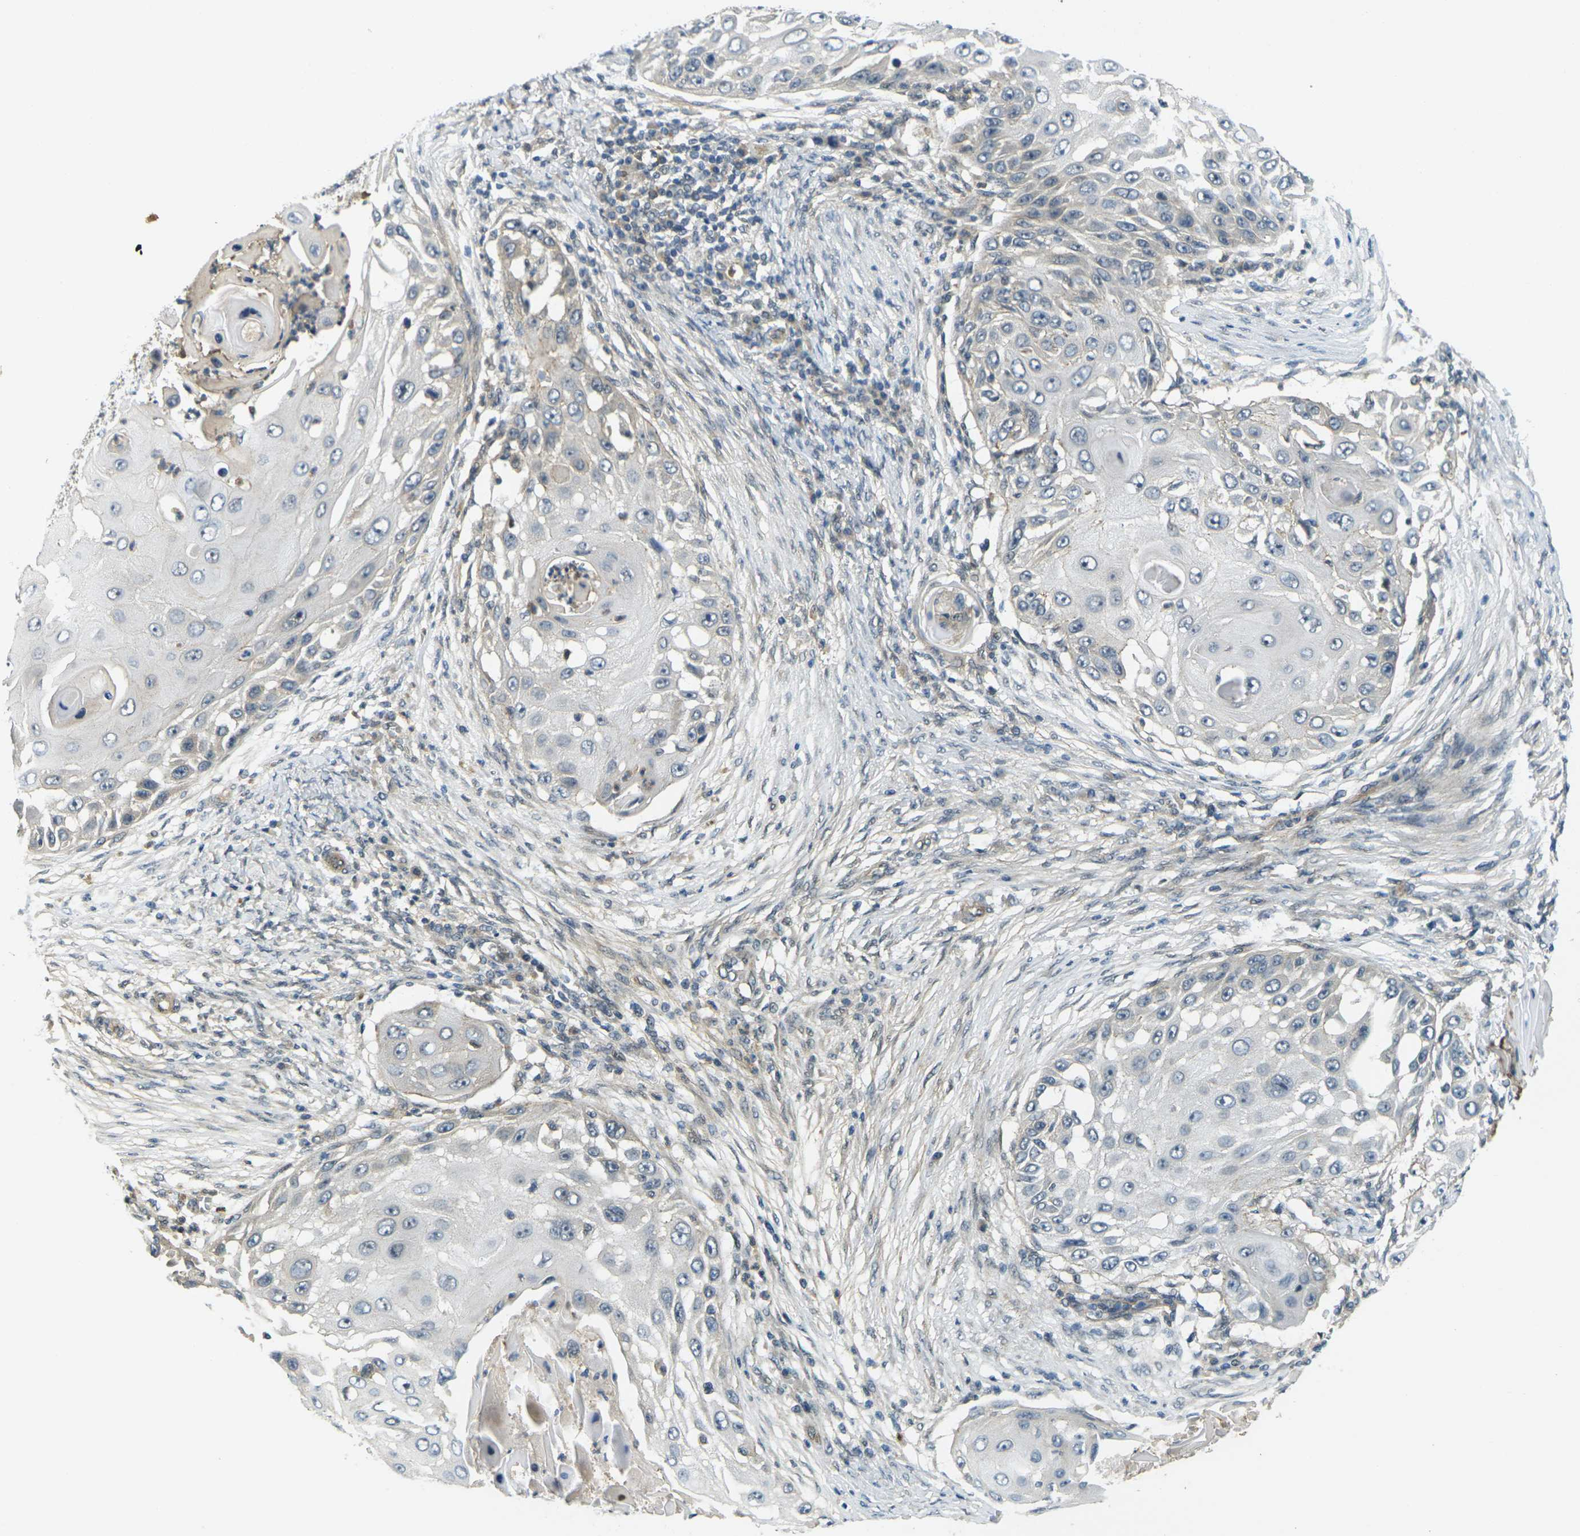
{"staining": {"intensity": "negative", "quantity": "none", "location": "none"}, "tissue": "skin cancer", "cell_type": "Tumor cells", "image_type": "cancer", "snomed": [{"axis": "morphology", "description": "Squamous cell carcinoma, NOS"}, {"axis": "topography", "description": "Skin"}], "caption": "IHC photomicrograph of human skin cancer (squamous cell carcinoma) stained for a protein (brown), which displays no positivity in tumor cells.", "gene": "KCTD10", "patient": {"sex": "female", "age": 44}}